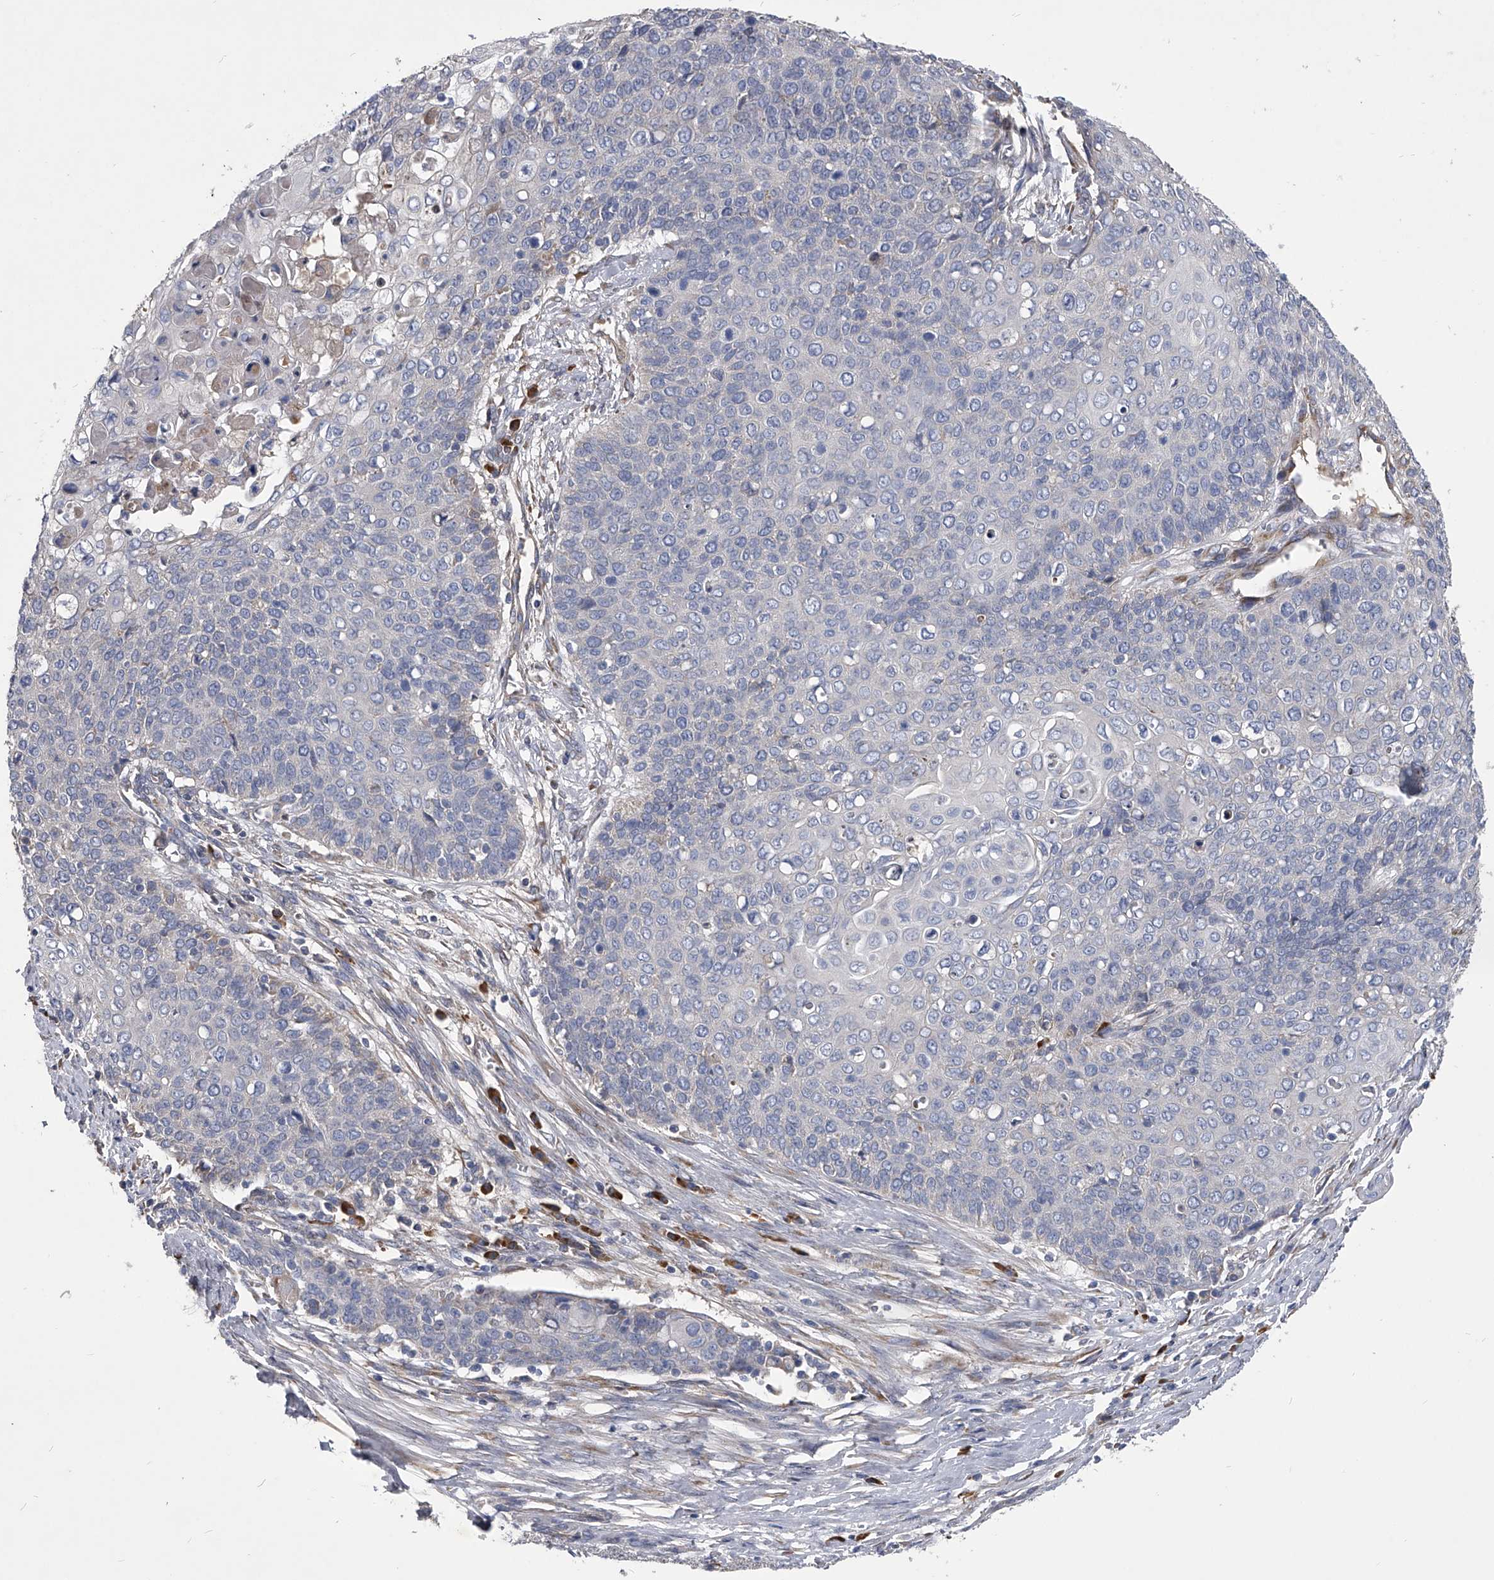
{"staining": {"intensity": "negative", "quantity": "none", "location": "none"}, "tissue": "cervical cancer", "cell_type": "Tumor cells", "image_type": "cancer", "snomed": [{"axis": "morphology", "description": "Squamous cell carcinoma, NOS"}, {"axis": "topography", "description": "Cervix"}], "caption": "Cervical cancer stained for a protein using IHC exhibits no staining tumor cells.", "gene": "CCR4", "patient": {"sex": "female", "age": 39}}